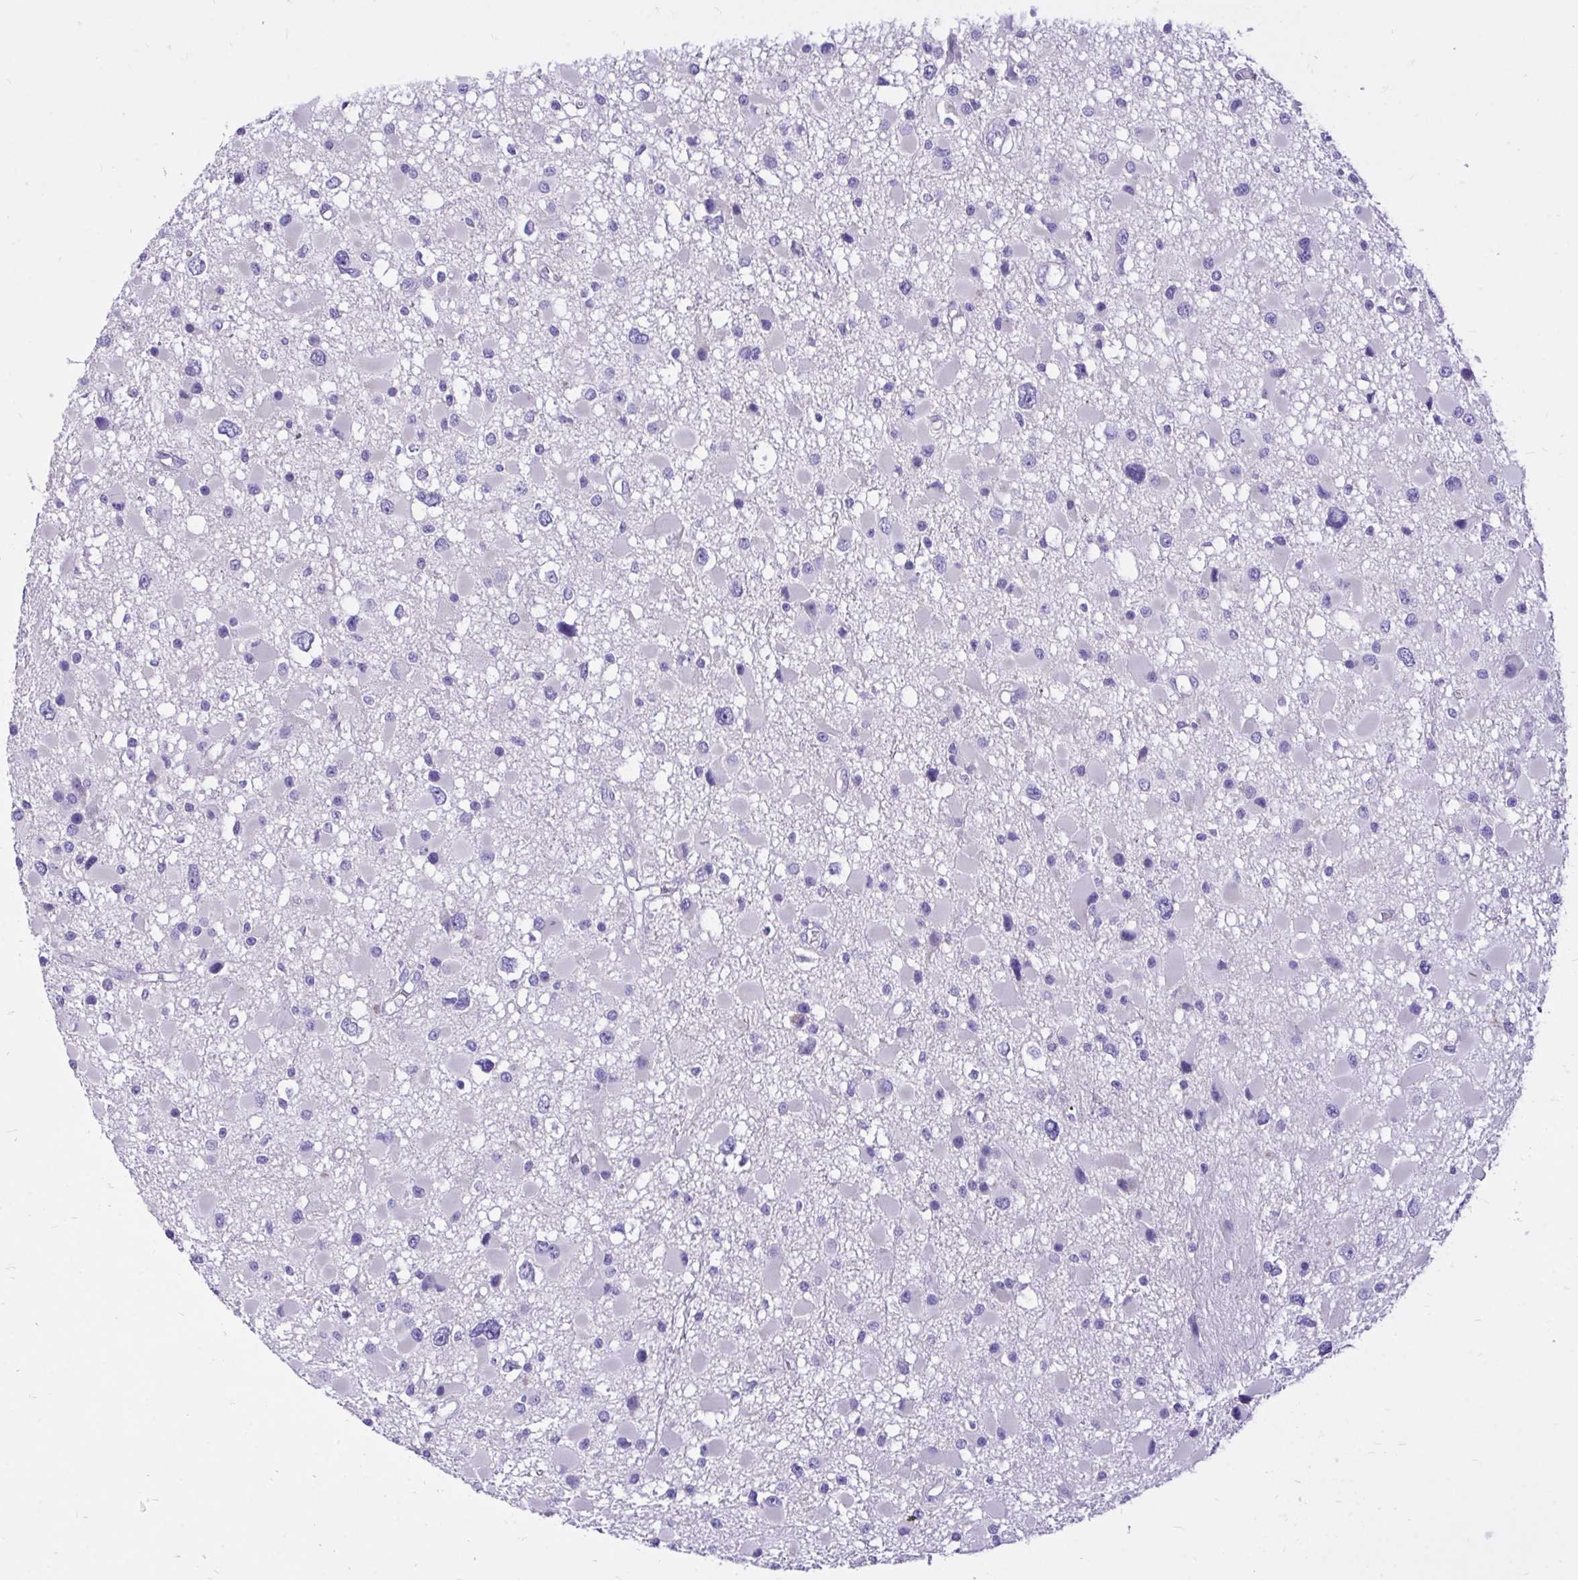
{"staining": {"intensity": "negative", "quantity": "none", "location": "none"}, "tissue": "glioma", "cell_type": "Tumor cells", "image_type": "cancer", "snomed": [{"axis": "morphology", "description": "Glioma, malignant, High grade"}, {"axis": "topography", "description": "Brain"}], "caption": "Immunohistochemistry (IHC) micrograph of human glioma stained for a protein (brown), which demonstrates no positivity in tumor cells. (DAB immunohistochemistry with hematoxylin counter stain).", "gene": "MON1A", "patient": {"sex": "male", "age": 54}}